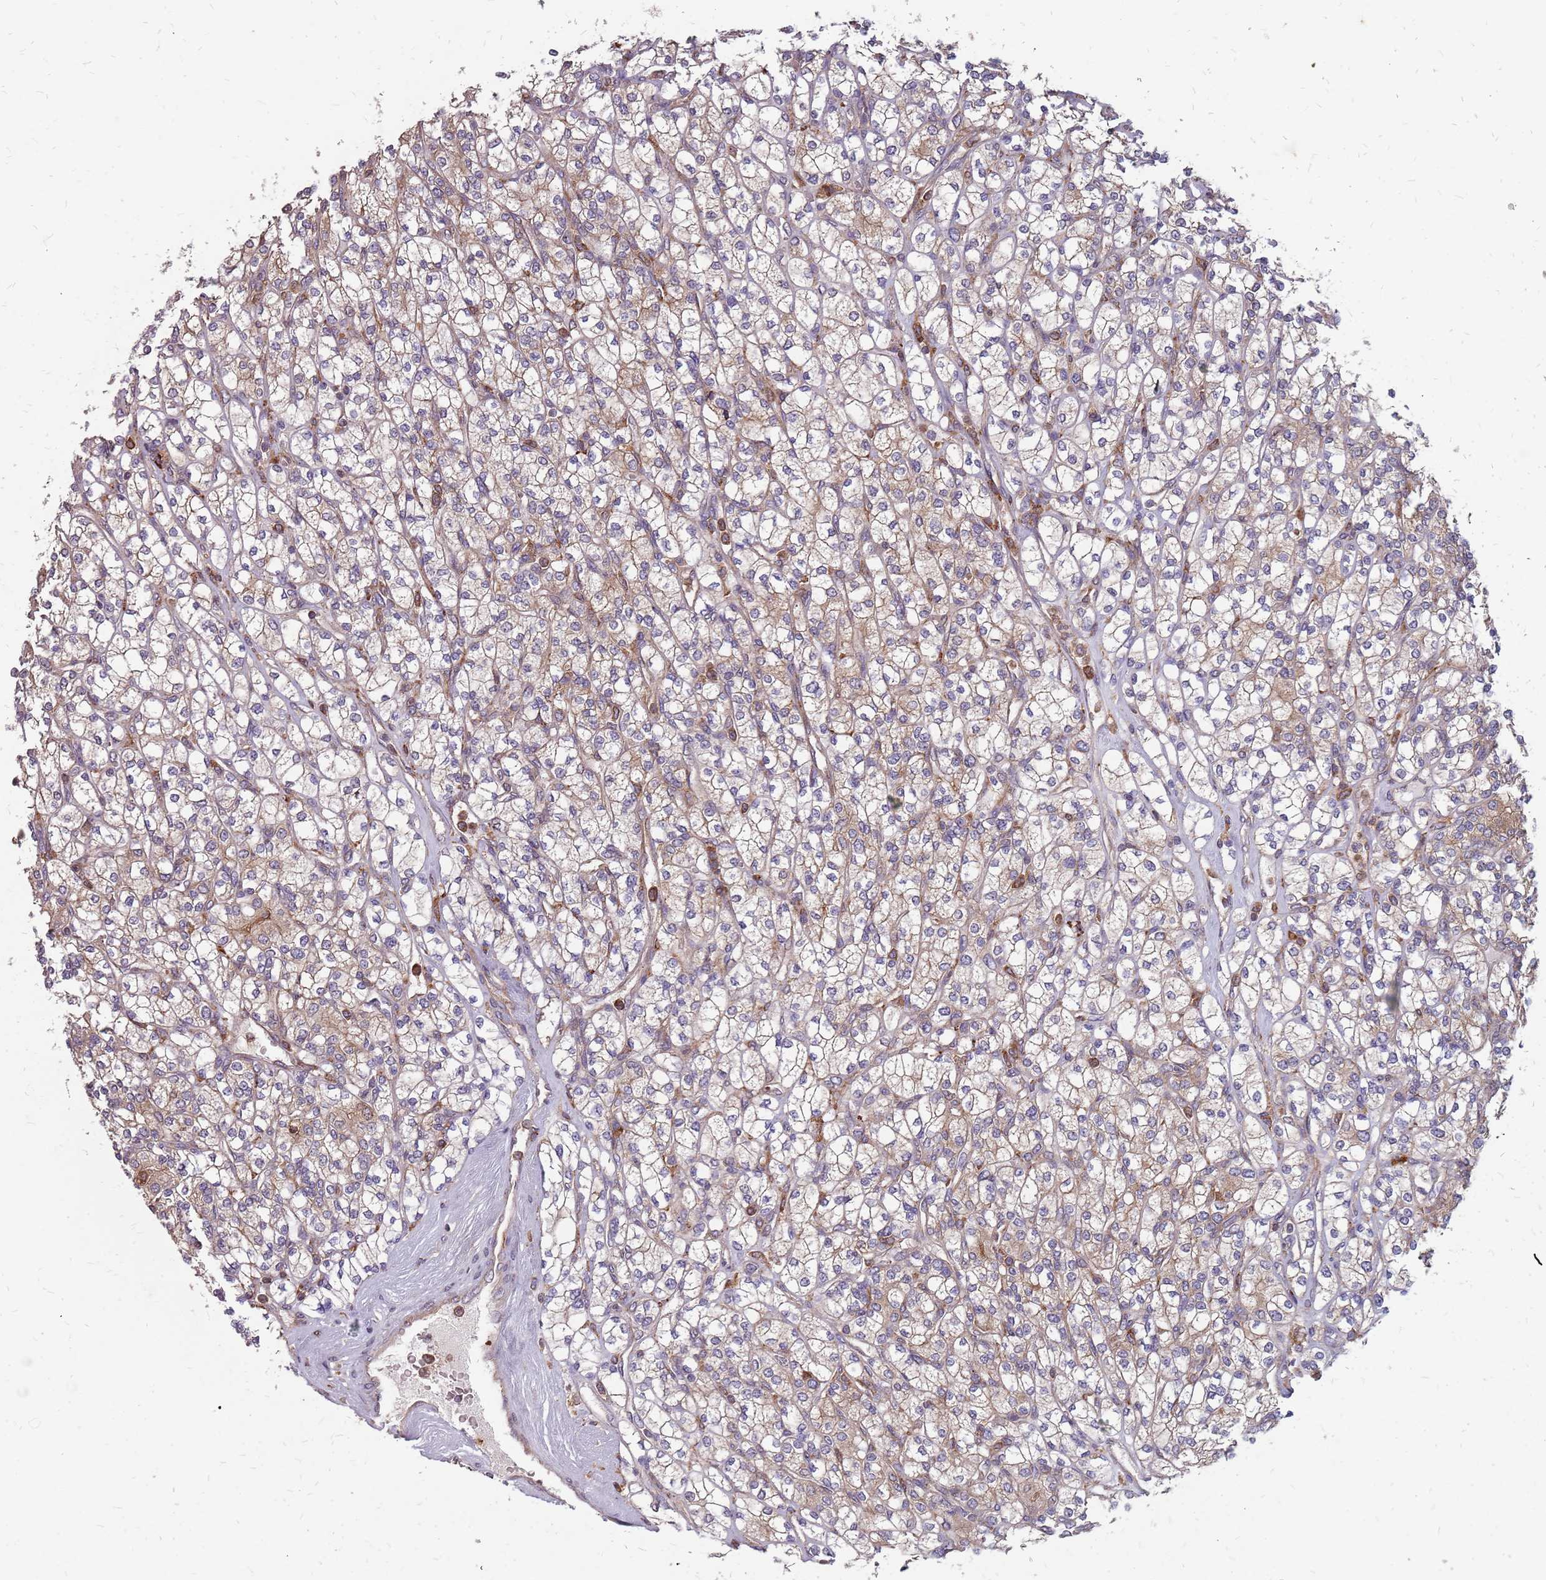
{"staining": {"intensity": "weak", "quantity": "<25%", "location": "cytoplasmic/membranous"}, "tissue": "renal cancer", "cell_type": "Tumor cells", "image_type": "cancer", "snomed": [{"axis": "morphology", "description": "Adenocarcinoma, NOS"}, {"axis": "topography", "description": "Kidney"}], "caption": "Immunohistochemistry (IHC) image of neoplastic tissue: human renal cancer stained with DAB (3,3'-diaminobenzidine) shows no significant protein staining in tumor cells.", "gene": "NME4", "patient": {"sex": "male", "age": 77}}